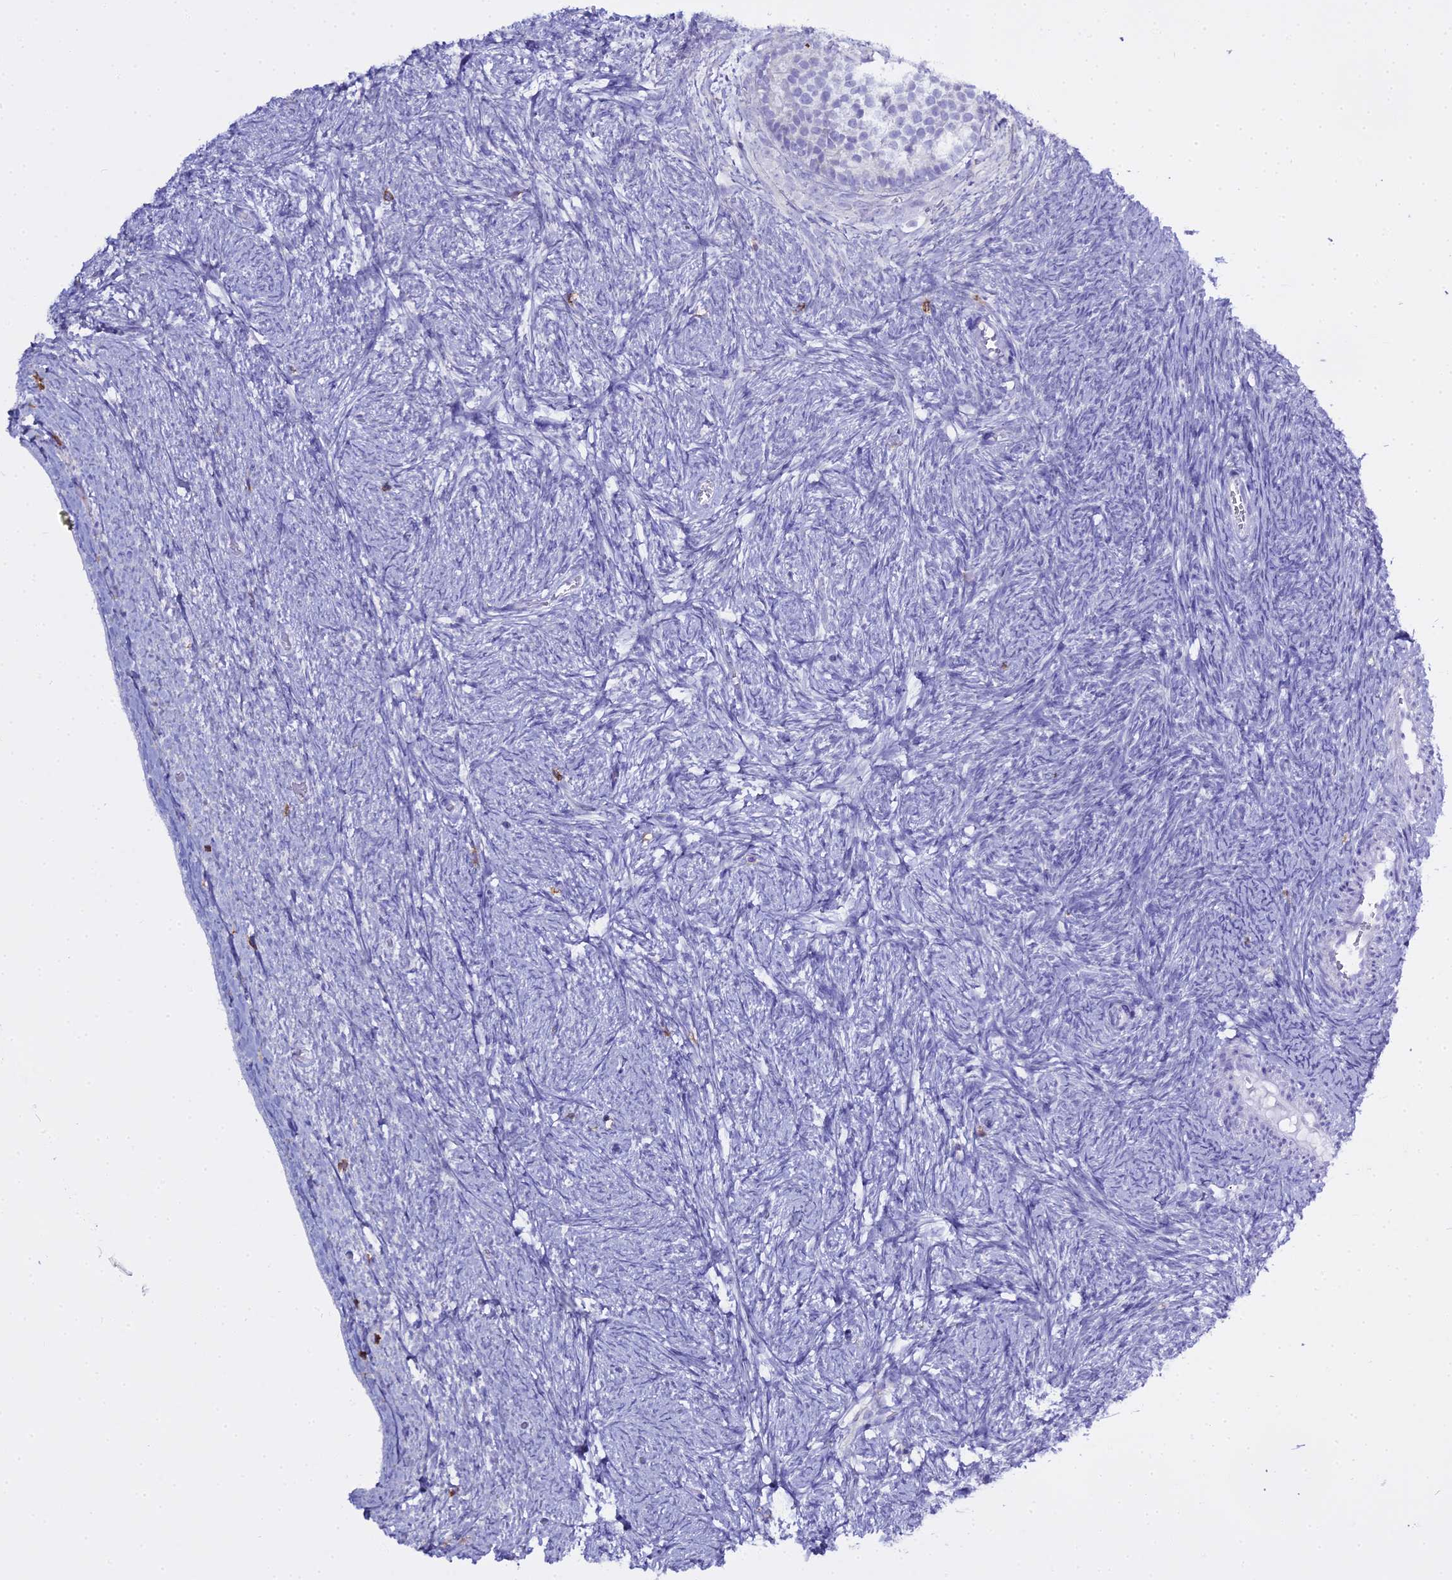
{"staining": {"intensity": "negative", "quantity": "none", "location": "none"}, "tissue": "ovary", "cell_type": "Follicle cells", "image_type": "normal", "snomed": [{"axis": "morphology", "description": "Normal tissue, NOS"}, {"axis": "topography", "description": "Ovary"}], "caption": "High magnification brightfield microscopy of normal ovary stained with DAB (3,3'-diaminobenzidine) (brown) and counterstained with hematoxylin (blue): follicle cells show no significant expression. Nuclei are stained in blue.", "gene": "CD5", "patient": {"sex": "female", "age": 44}}